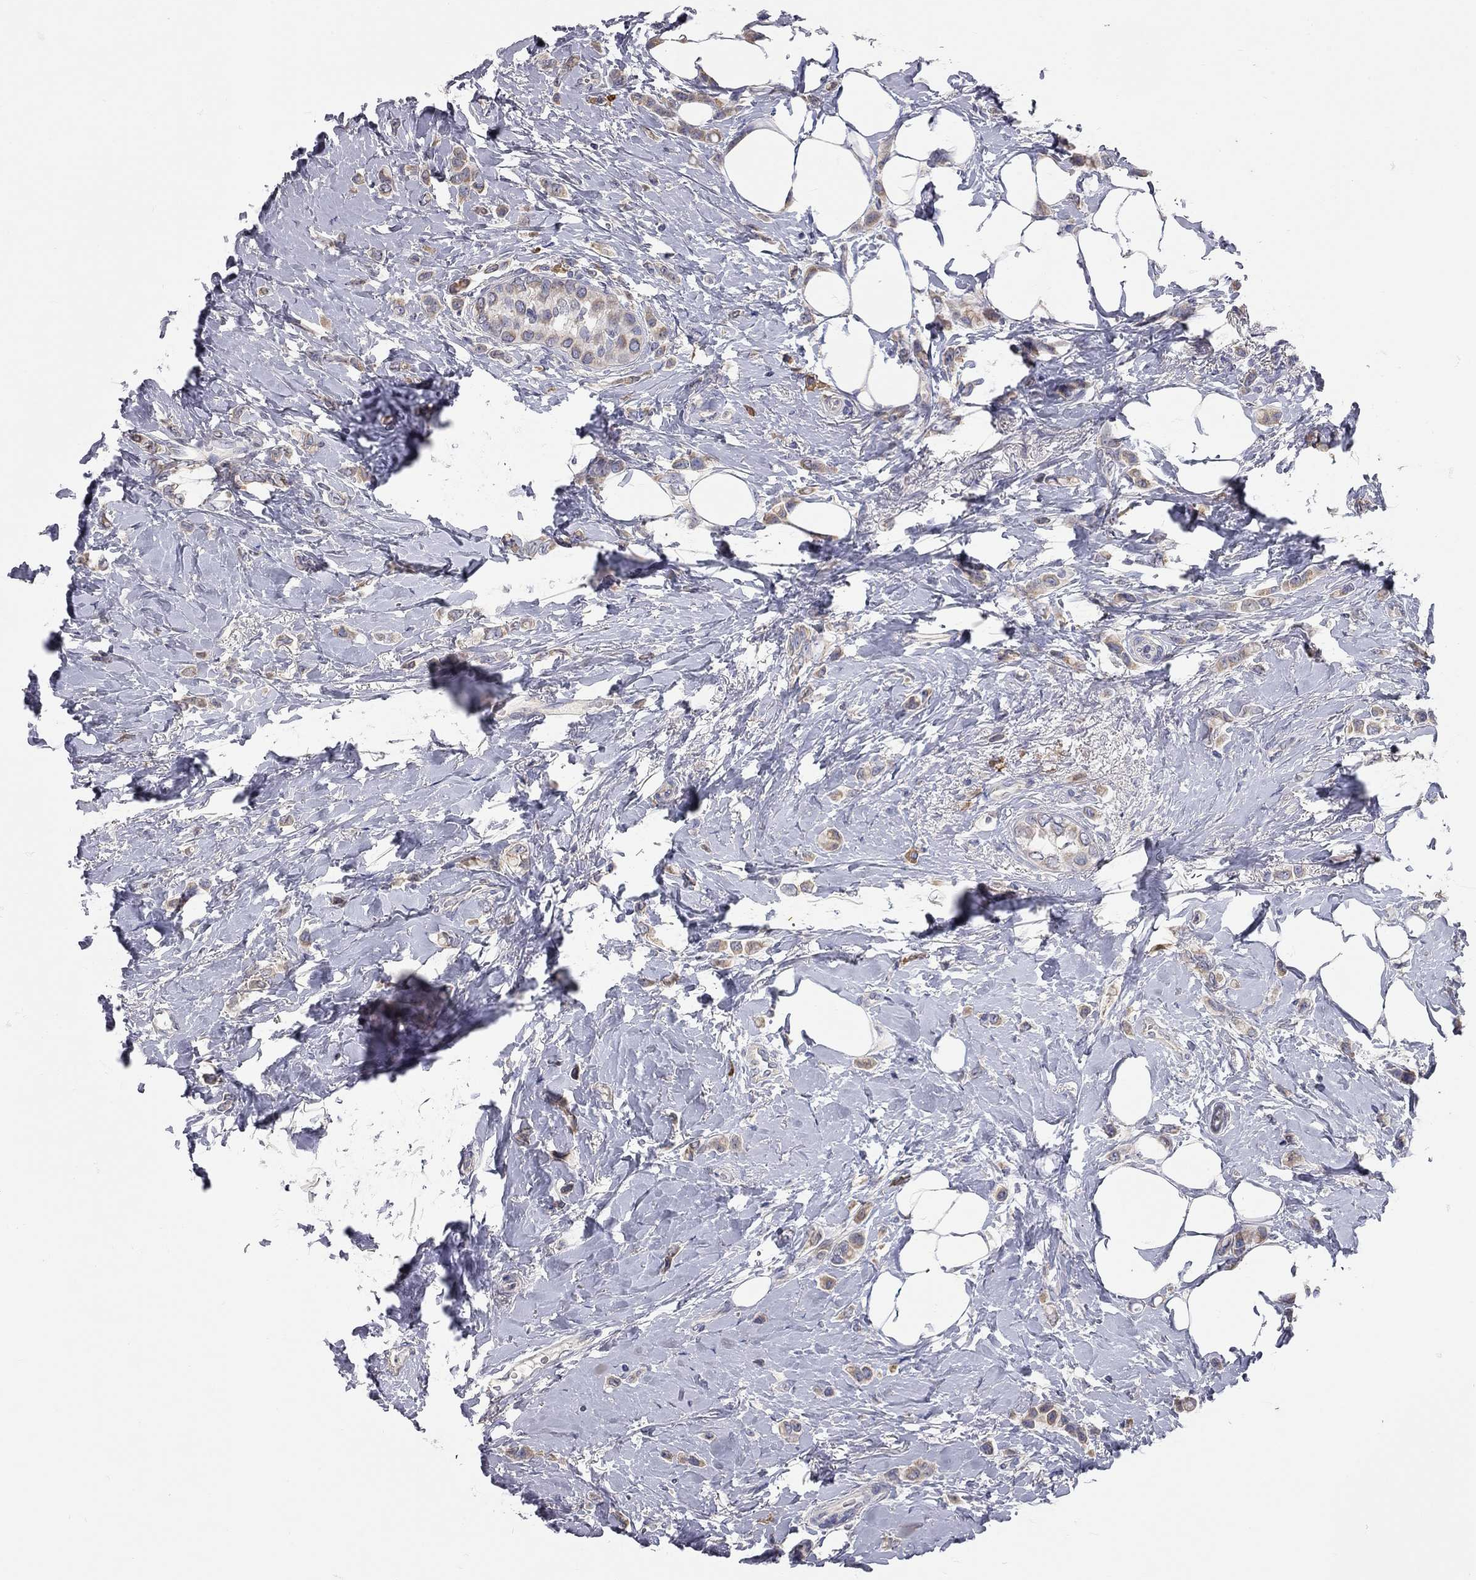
{"staining": {"intensity": "moderate", "quantity": "<25%", "location": "cytoplasmic/membranous"}, "tissue": "breast cancer", "cell_type": "Tumor cells", "image_type": "cancer", "snomed": [{"axis": "morphology", "description": "Lobular carcinoma"}, {"axis": "topography", "description": "Breast"}], "caption": "Human breast cancer (lobular carcinoma) stained with a protein marker exhibits moderate staining in tumor cells.", "gene": "XAGE2", "patient": {"sex": "female", "age": 66}}